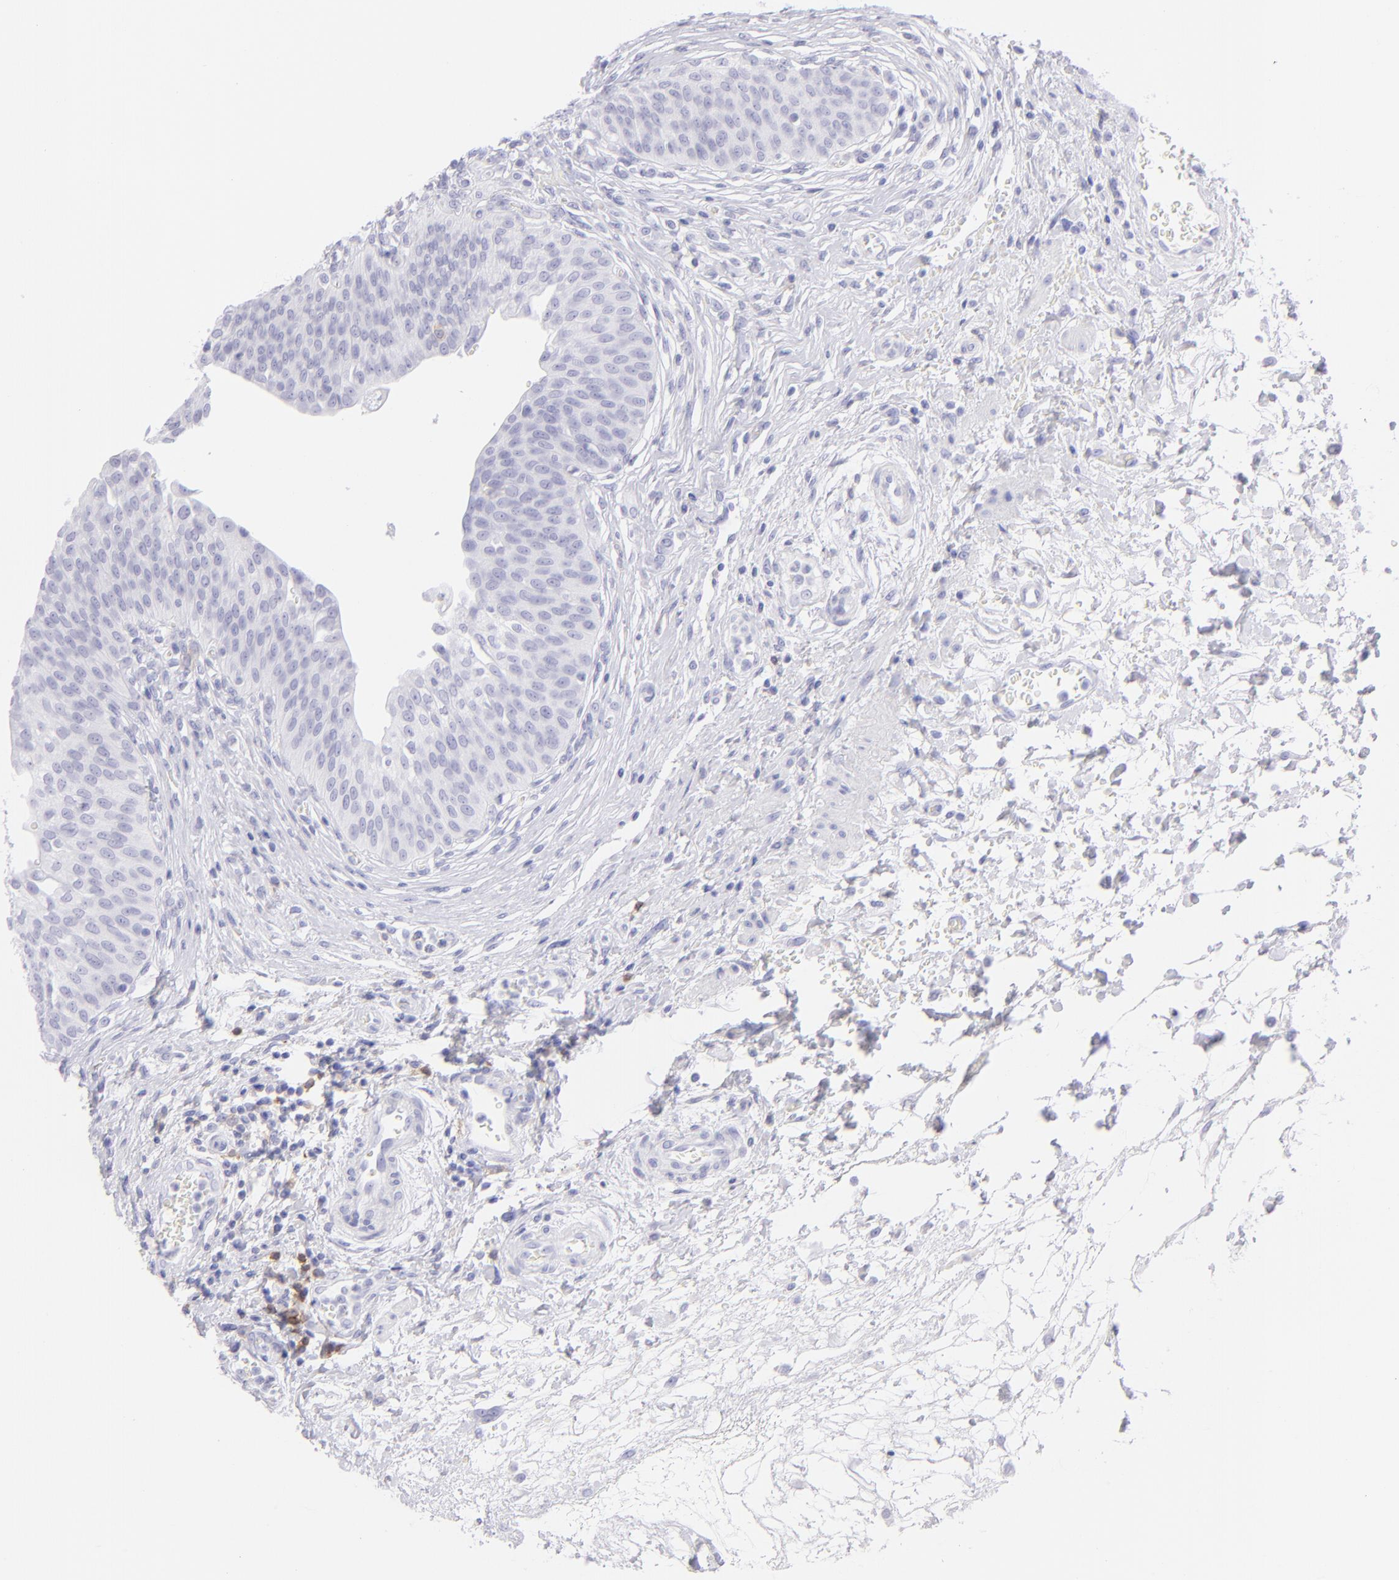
{"staining": {"intensity": "negative", "quantity": "none", "location": "none"}, "tissue": "urinary bladder", "cell_type": "Urothelial cells", "image_type": "normal", "snomed": [{"axis": "morphology", "description": "Normal tissue, NOS"}, {"axis": "topography", "description": "Smooth muscle"}, {"axis": "topography", "description": "Urinary bladder"}], "caption": "Immunohistochemistry (IHC) histopathology image of benign human urinary bladder stained for a protein (brown), which displays no expression in urothelial cells. The staining is performed using DAB brown chromogen with nuclei counter-stained in using hematoxylin.", "gene": "CD72", "patient": {"sex": "male", "age": 35}}